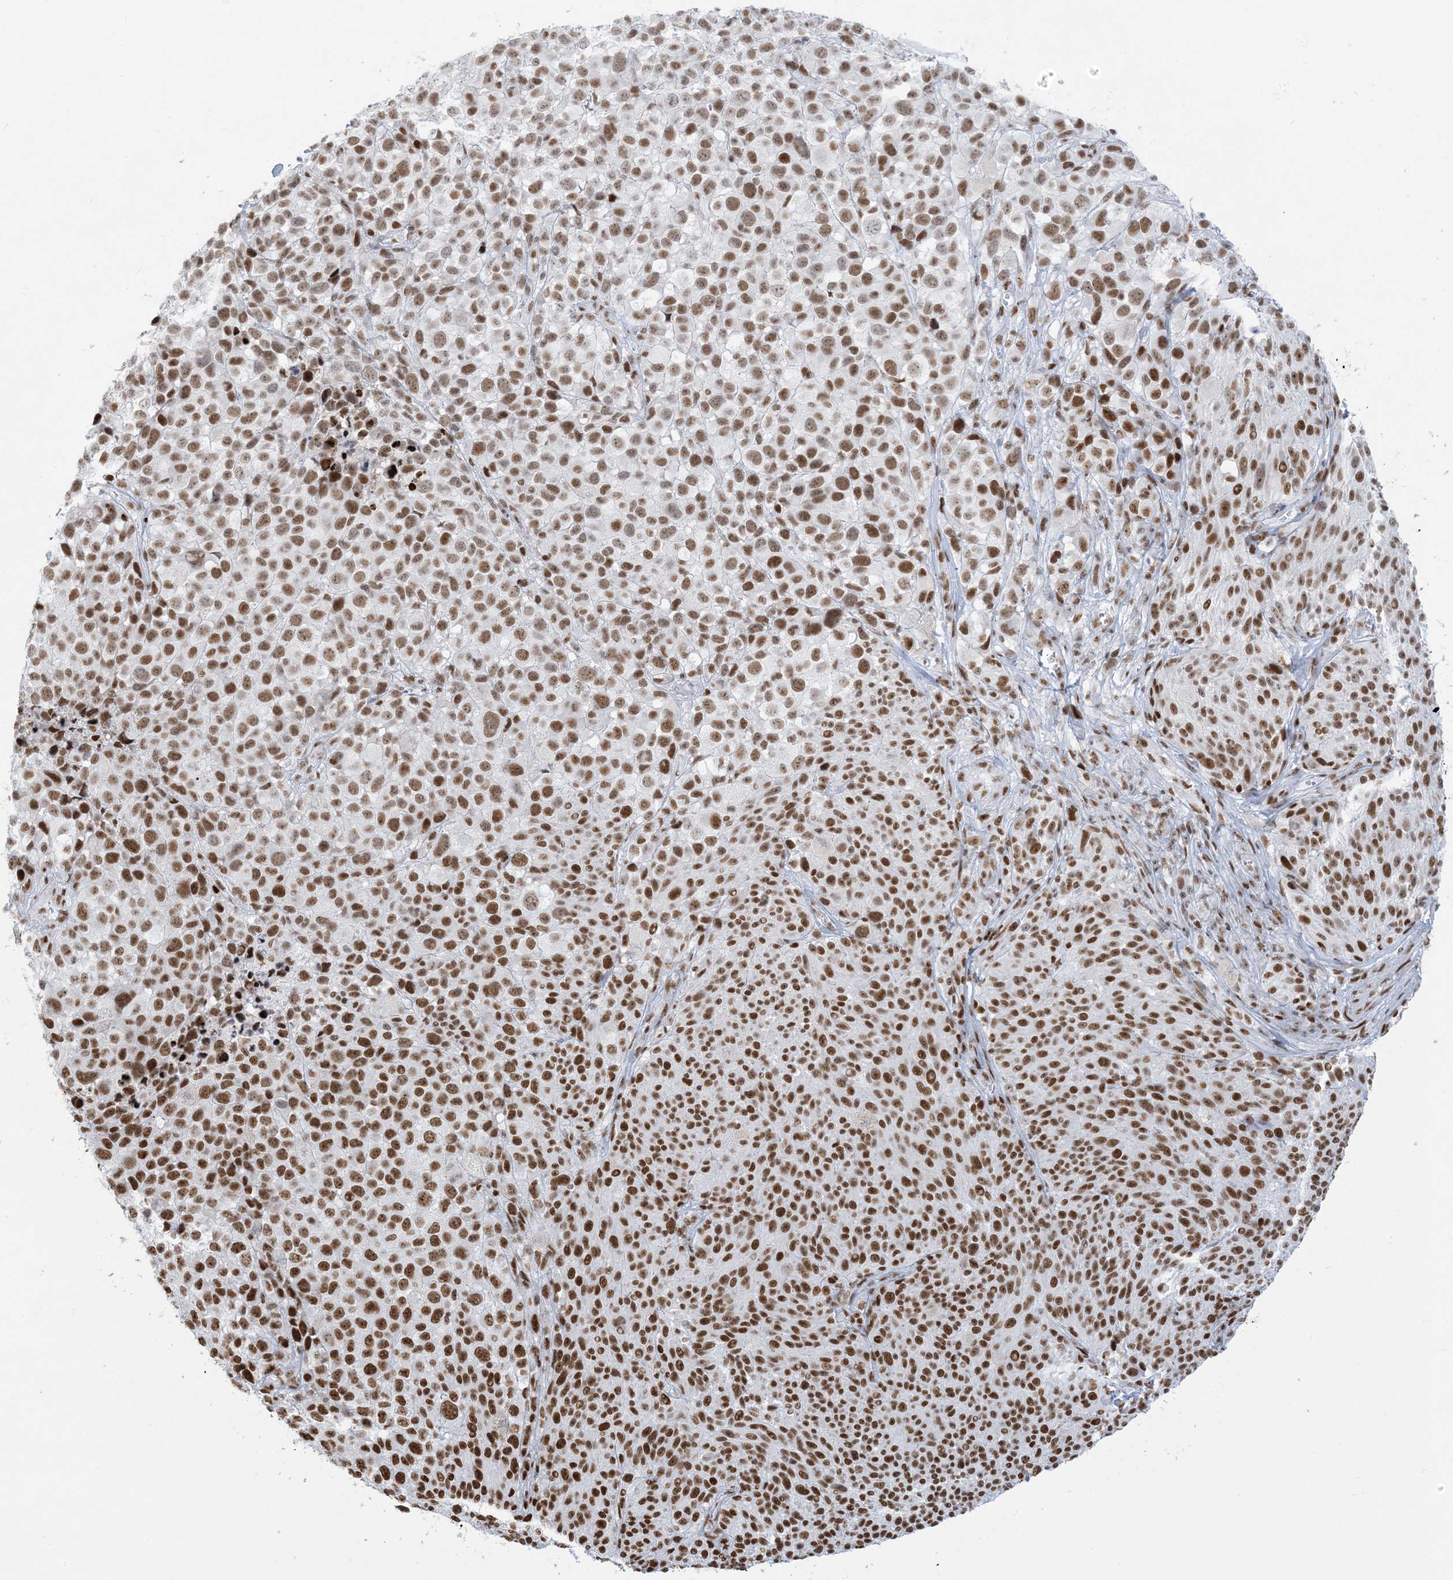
{"staining": {"intensity": "strong", "quantity": ">75%", "location": "nuclear"}, "tissue": "melanoma", "cell_type": "Tumor cells", "image_type": "cancer", "snomed": [{"axis": "morphology", "description": "Malignant melanoma, NOS"}, {"axis": "topography", "description": "Skin of trunk"}], "caption": "DAB immunohistochemical staining of melanoma exhibits strong nuclear protein positivity in about >75% of tumor cells.", "gene": "STAG1", "patient": {"sex": "male", "age": 71}}